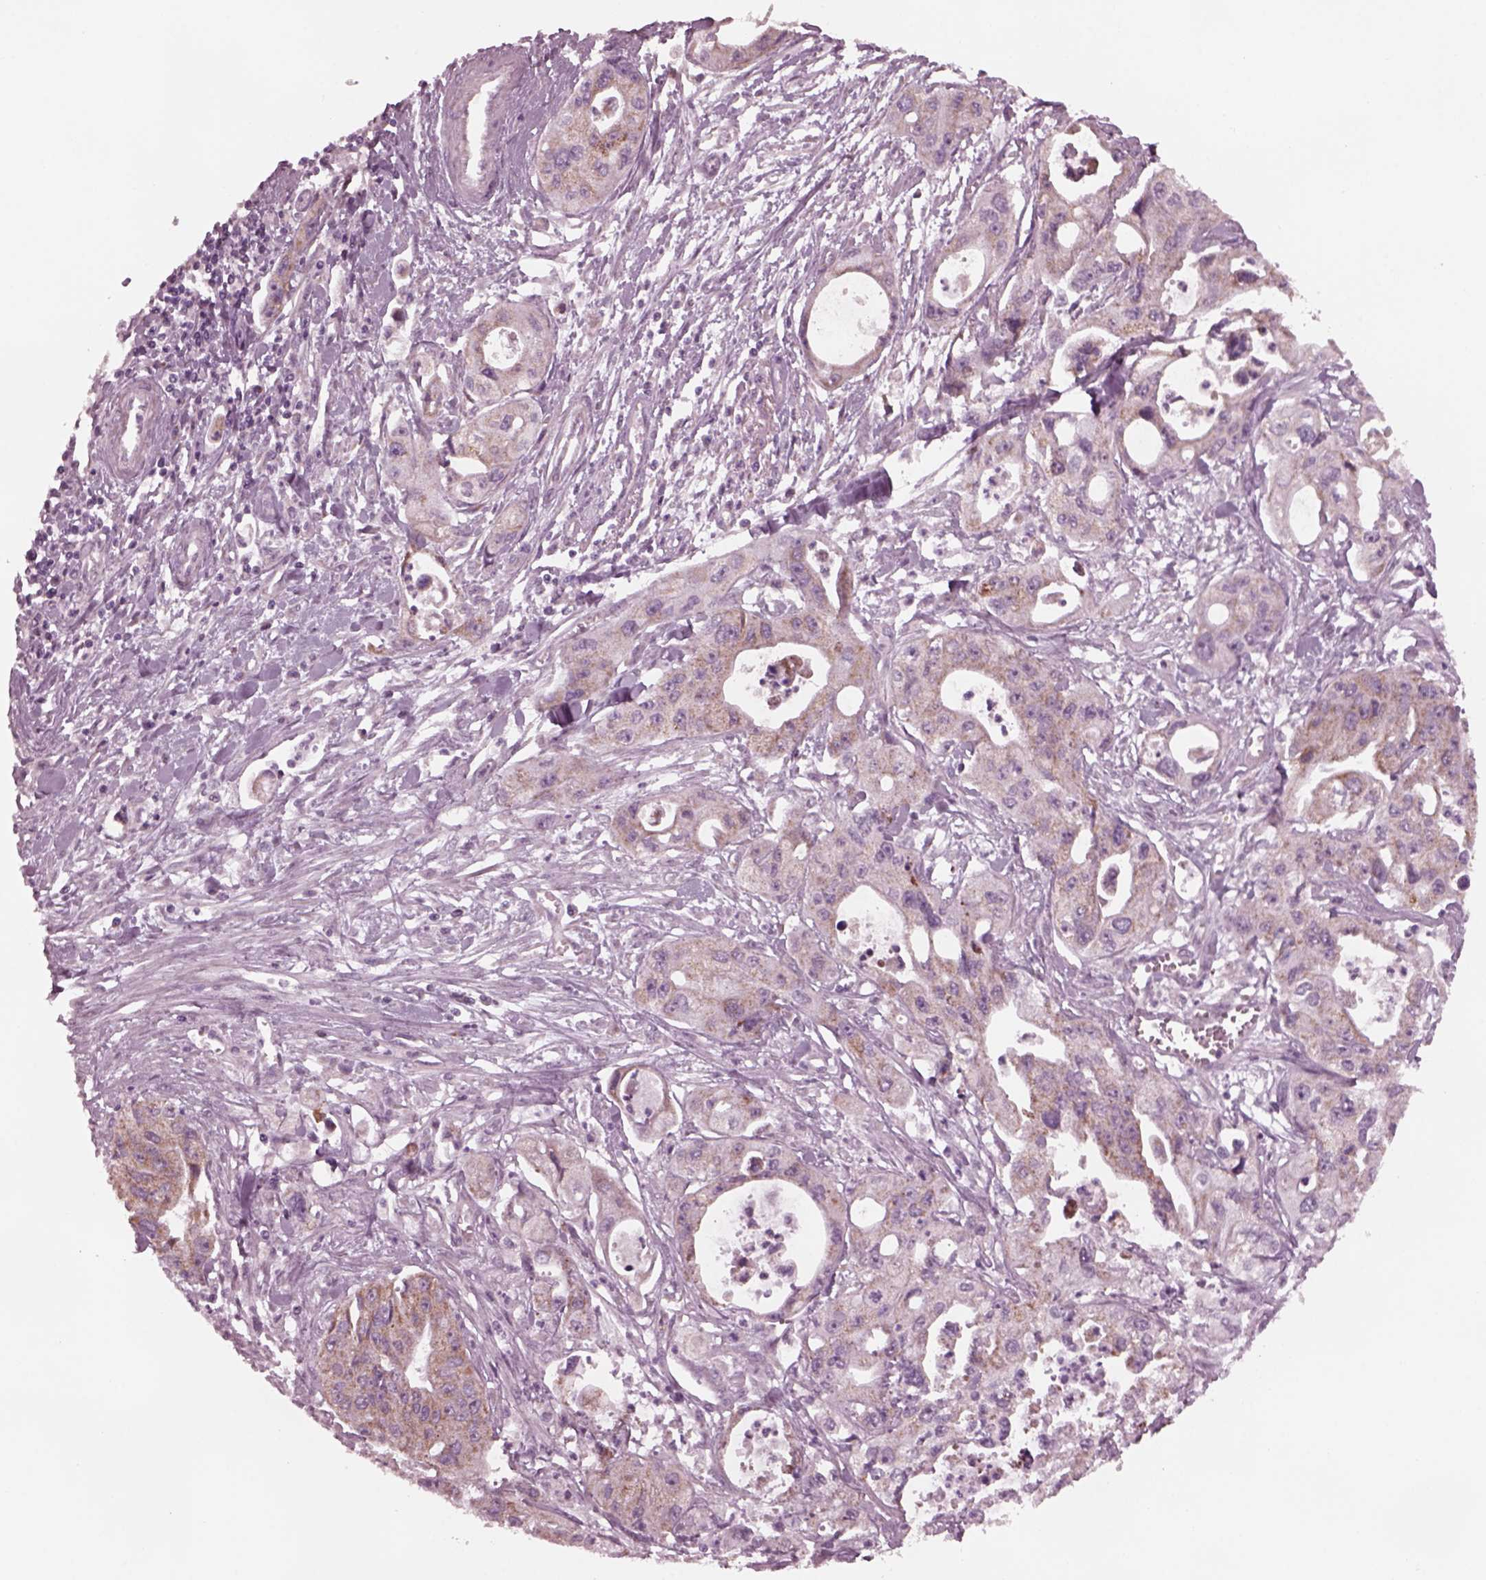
{"staining": {"intensity": "weak", "quantity": "<25%", "location": "cytoplasmic/membranous"}, "tissue": "pancreatic cancer", "cell_type": "Tumor cells", "image_type": "cancer", "snomed": [{"axis": "morphology", "description": "Adenocarcinoma, NOS"}, {"axis": "topography", "description": "Pancreas"}], "caption": "Tumor cells are negative for protein expression in human adenocarcinoma (pancreatic).", "gene": "CELSR3", "patient": {"sex": "male", "age": 70}}